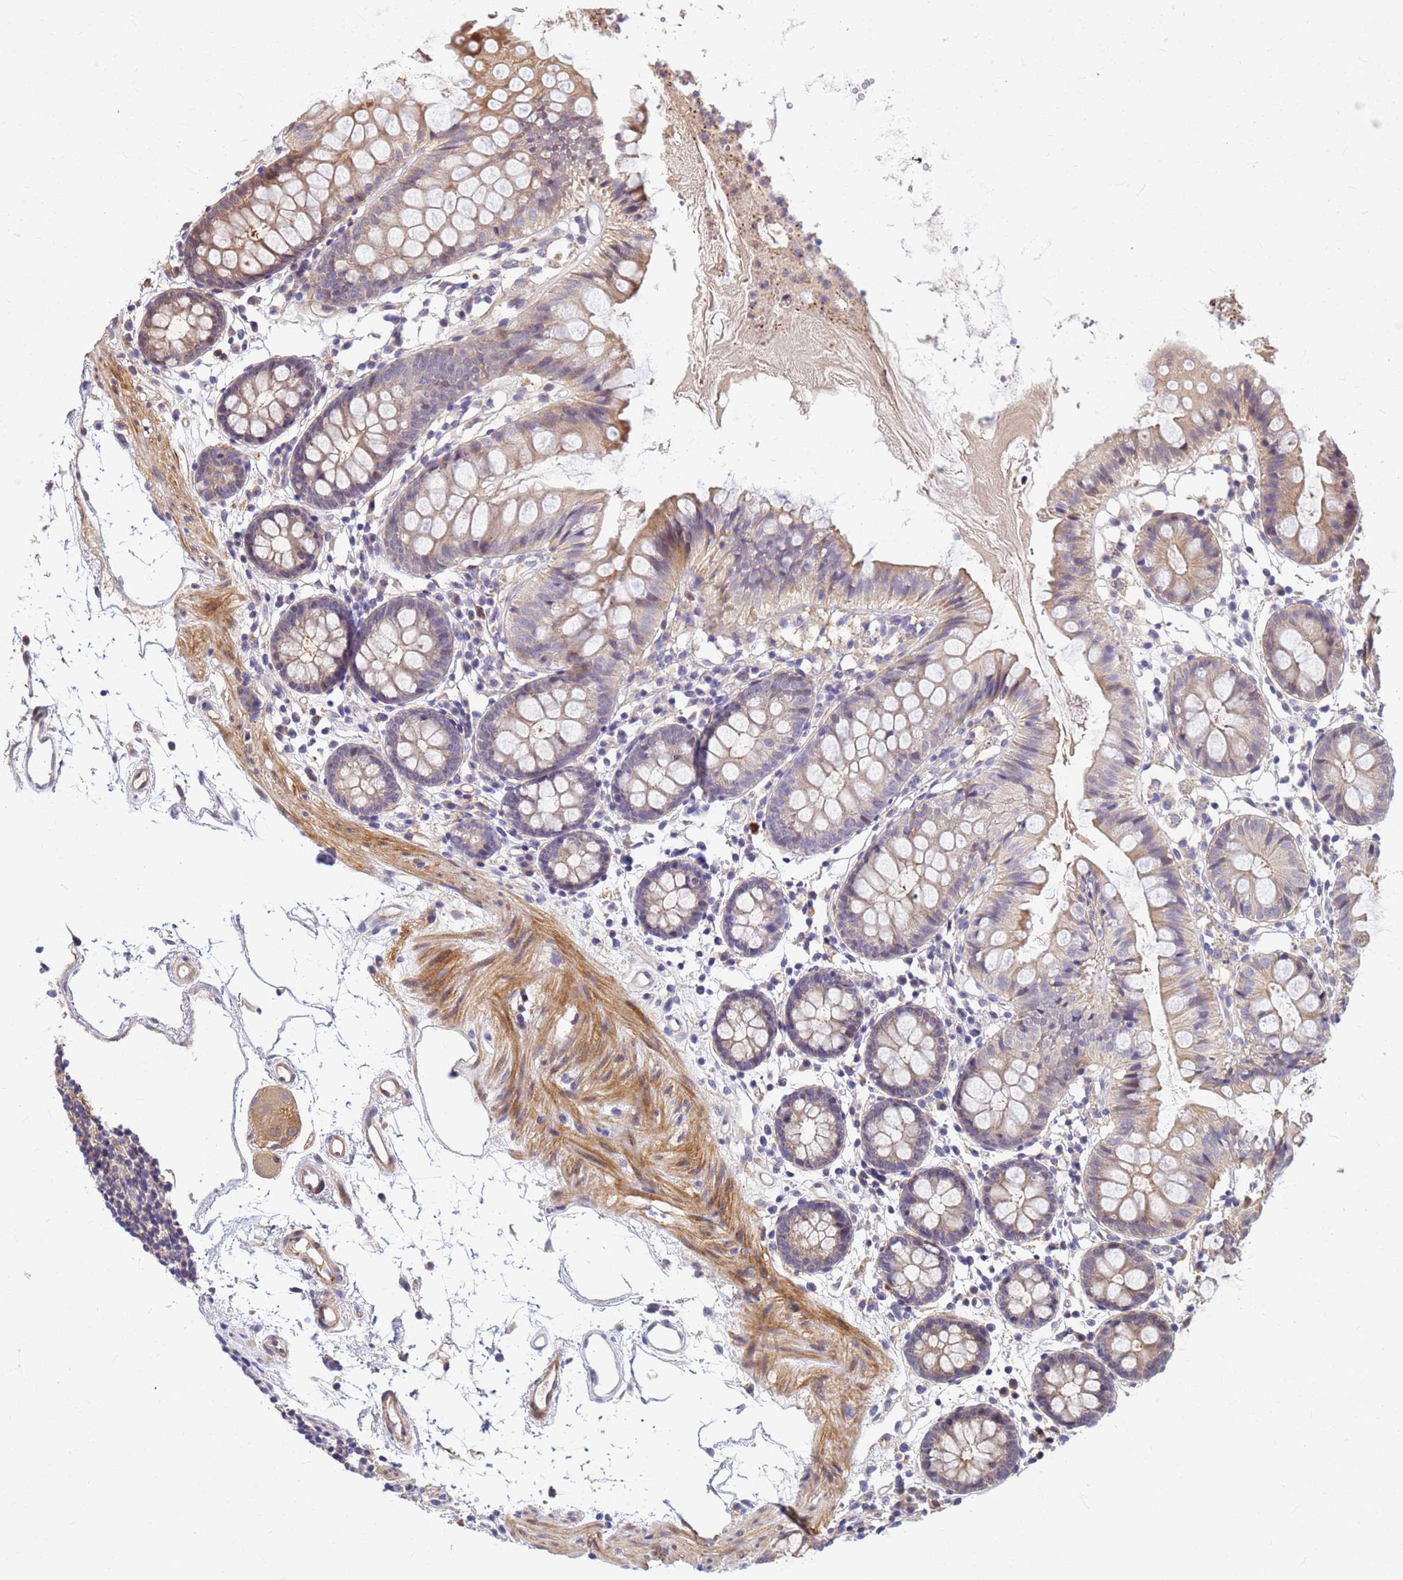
{"staining": {"intensity": "moderate", "quantity": ">75%", "location": "cytoplasmic/membranous"}, "tissue": "colon", "cell_type": "Endothelial cells", "image_type": "normal", "snomed": [{"axis": "morphology", "description": "Normal tissue, NOS"}, {"axis": "topography", "description": "Colon"}], "caption": "Endothelial cells exhibit moderate cytoplasmic/membranous staining in approximately >75% of cells in benign colon. (brown staining indicates protein expression, while blue staining denotes nuclei).", "gene": "DUS4L", "patient": {"sex": "female", "age": 84}}